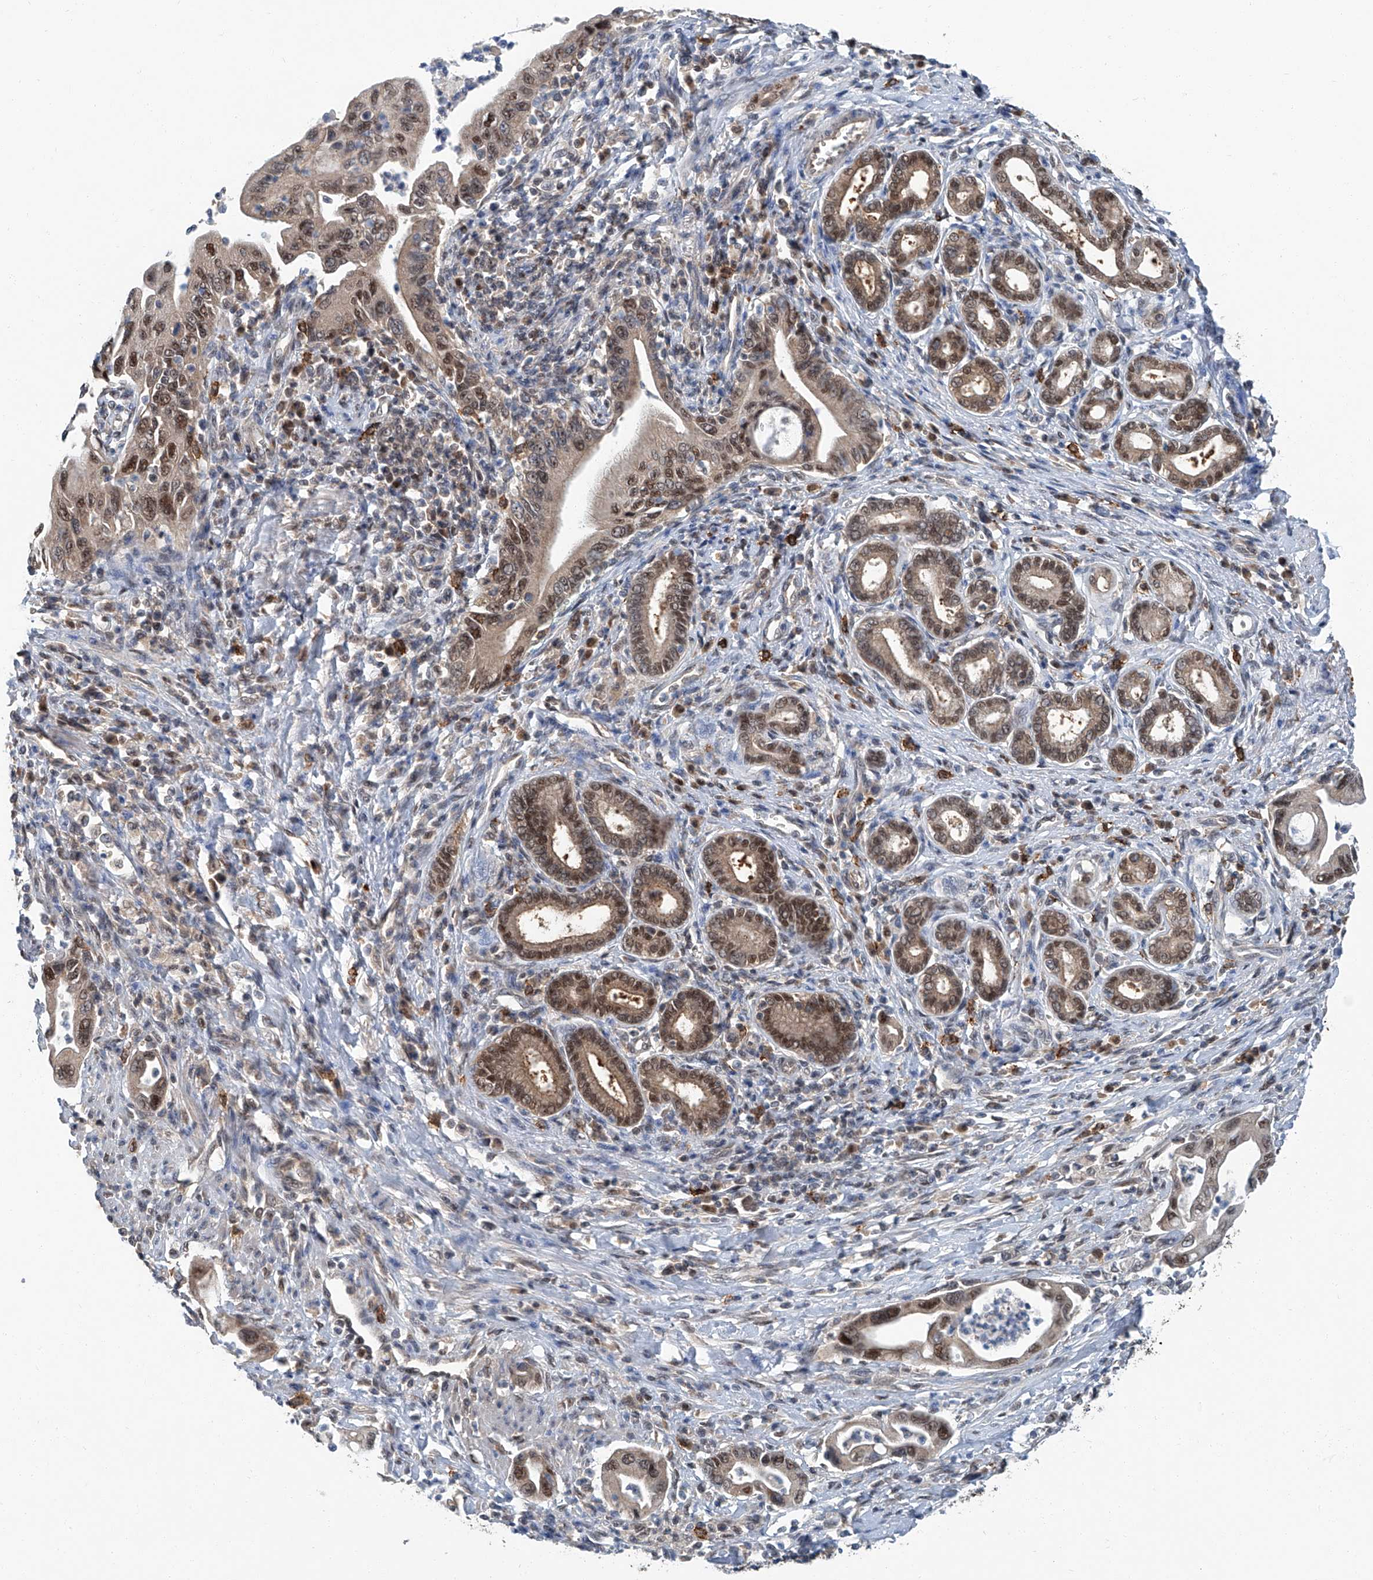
{"staining": {"intensity": "moderate", "quantity": ">75%", "location": "cytoplasmic/membranous,nuclear"}, "tissue": "pancreatic cancer", "cell_type": "Tumor cells", "image_type": "cancer", "snomed": [{"axis": "morphology", "description": "Adenocarcinoma, NOS"}, {"axis": "topography", "description": "Pancreas"}], "caption": "Pancreatic adenocarcinoma stained for a protein (brown) shows moderate cytoplasmic/membranous and nuclear positive positivity in approximately >75% of tumor cells.", "gene": "CLK1", "patient": {"sex": "male", "age": 78}}